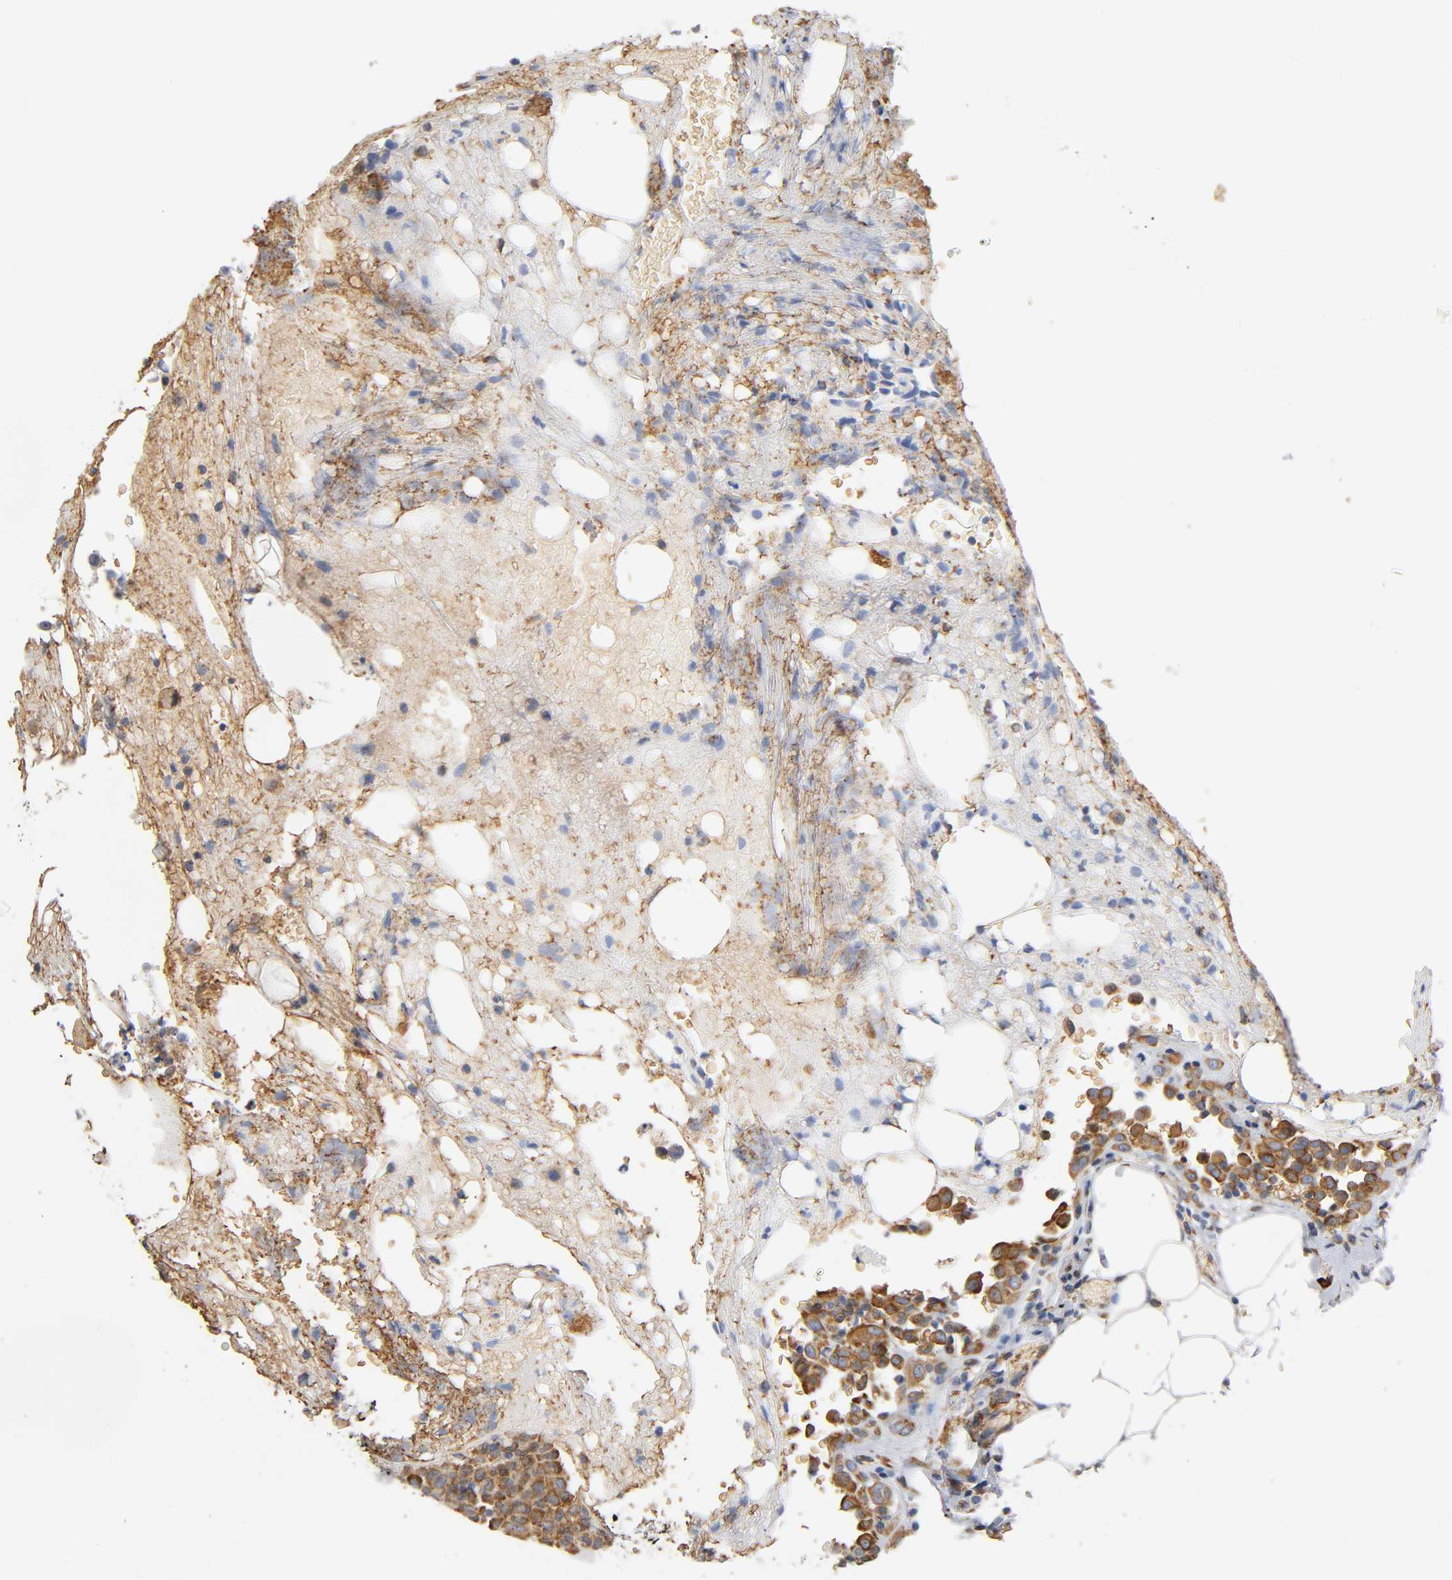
{"staining": {"intensity": "moderate", "quantity": "25%-75%", "location": "cytoplasmic/membranous"}, "tissue": "colorectal cancer", "cell_type": "Tumor cells", "image_type": "cancer", "snomed": [{"axis": "morphology", "description": "Adenocarcinoma, NOS"}, {"axis": "topography", "description": "Colon"}], "caption": "Colorectal cancer (adenocarcinoma) stained for a protein shows moderate cytoplasmic/membranous positivity in tumor cells. Using DAB (brown) and hematoxylin (blue) stains, captured at high magnification using brightfield microscopy.", "gene": "UCKL1", "patient": {"sex": "female", "age": 86}}